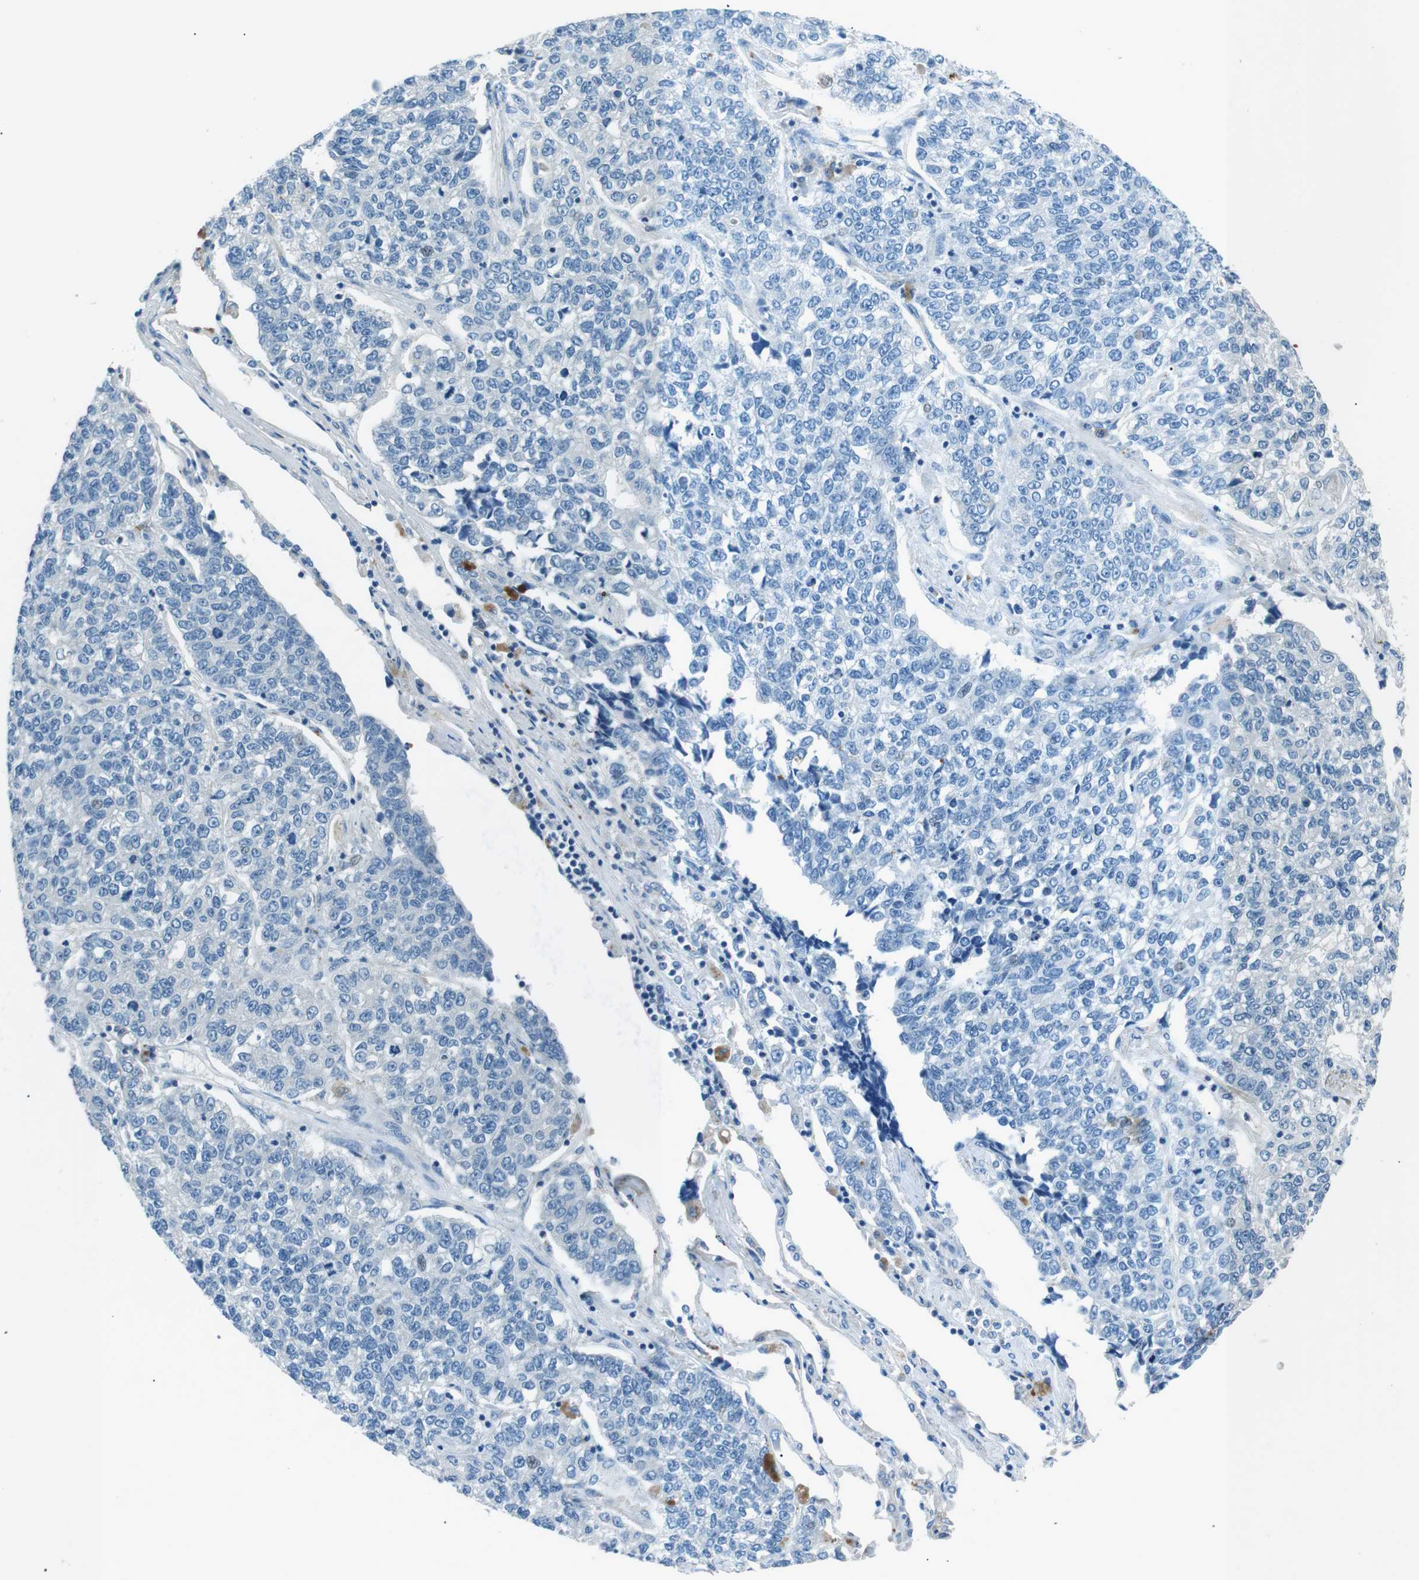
{"staining": {"intensity": "negative", "quantity": "none", "location": "none"}, "tissue": "lung cancer", "cell_type": "Tumor cells", "image_type": "cancer", "snomed": [{"axis": "morphology", "description": "Adenocarcinoma, NOS"}, {"axis": "topography", "description": "Lung"}], "caption": "Lung cancer (adenocarcinoma) was stained to show a protein in brown. There is no significant staining in tumor cells.", "gene": "ST6GAL1", "patient": {"sex": "male", "age": 49}}